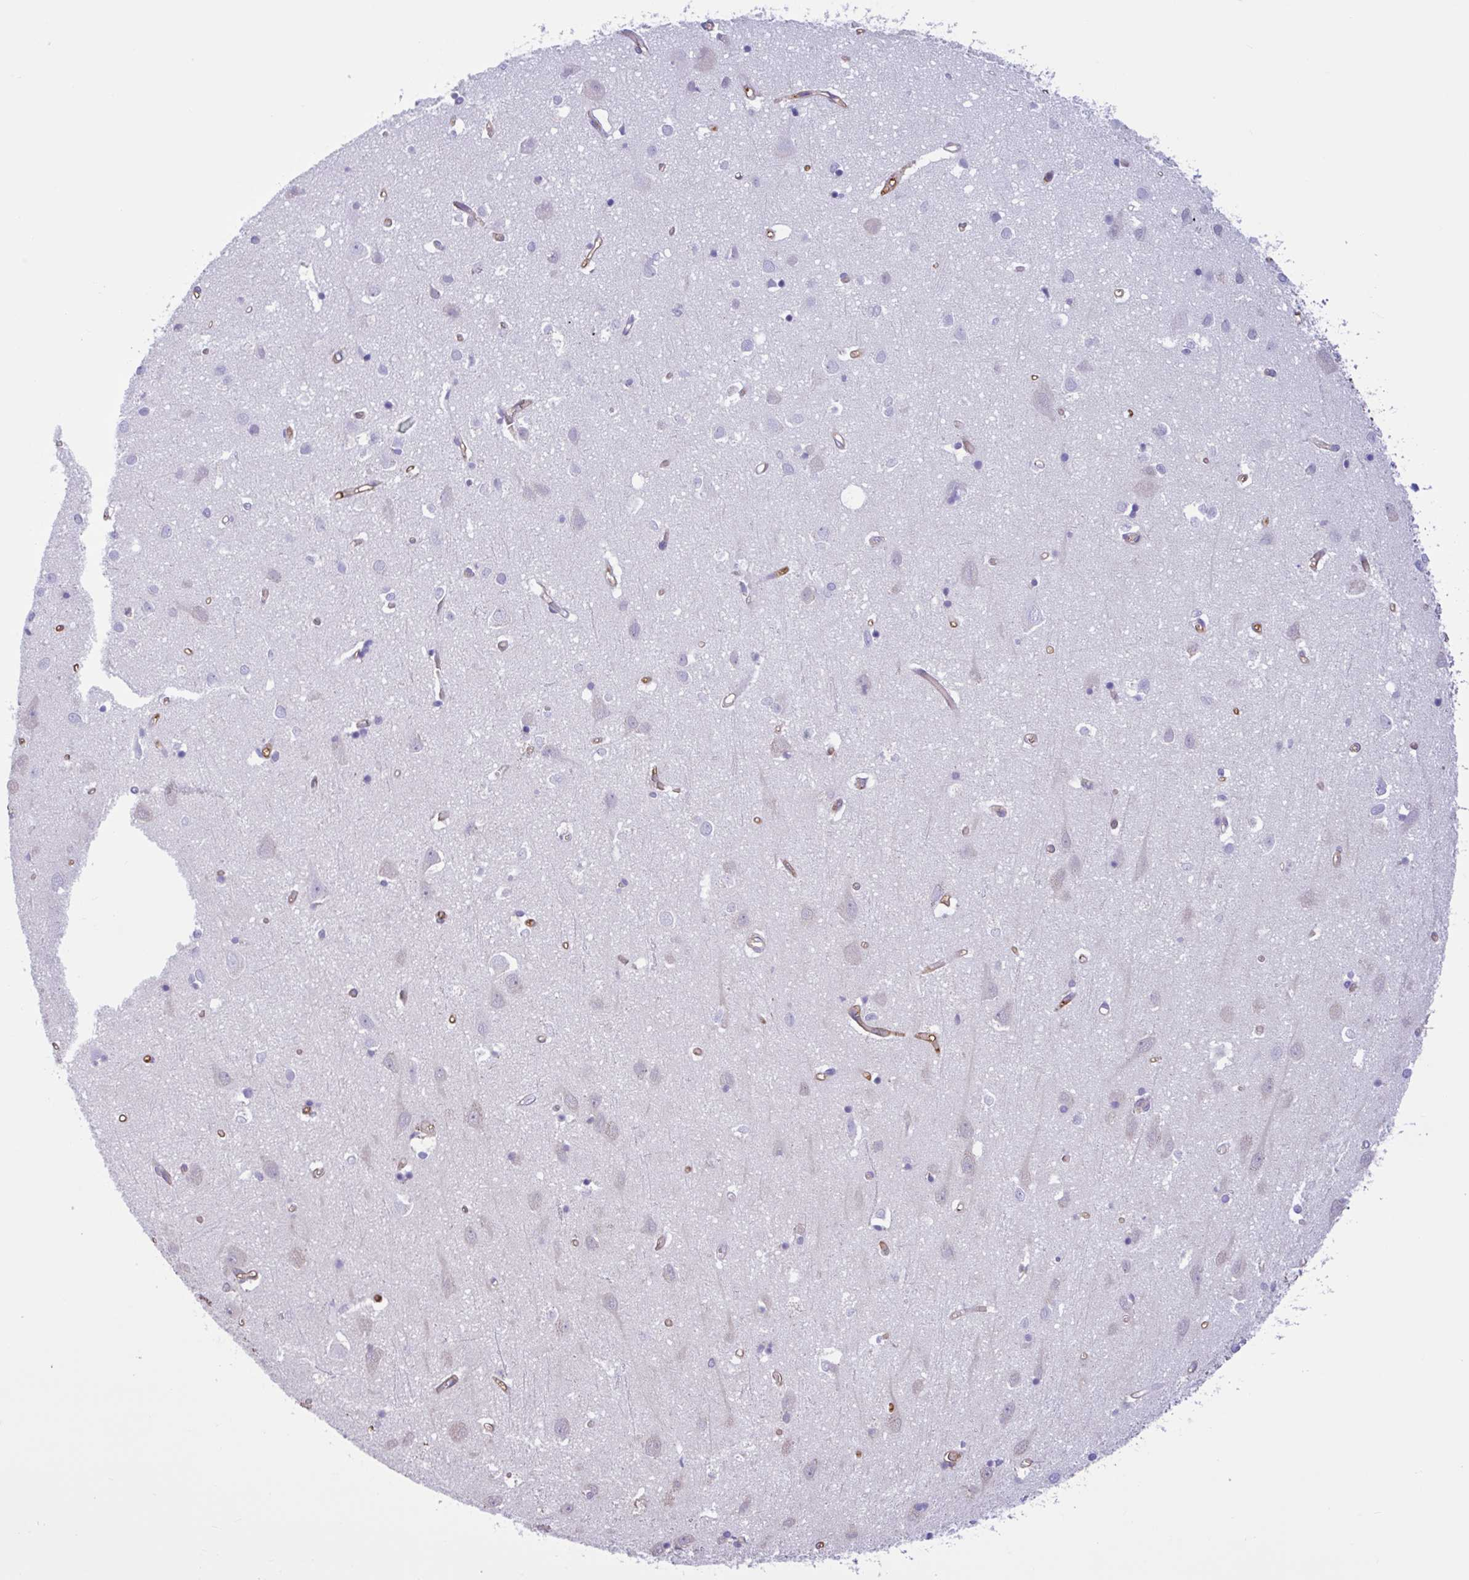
{"staining": {"intensity": "moderate", "quantity": "<25%", "location": "cytoplasmic/membranous"}, "tissue": "cerebral cortex", "cell_type": "Endothelial cells", "image_type": "normal", "snomed": [{"axis": "morphology", "description": "Normal tissue, NOS"}, {"axis": "topography", "description": "Cerebral cortex"}], "caption": "The photomicrograph demonstrates a brown stain indicating the presence of a protein in the cytoplasmic/membranous of endothelial cells in cerebral cortex.", "gene": "LARGE2", "patient": {"sex": "male", "age": 70}}